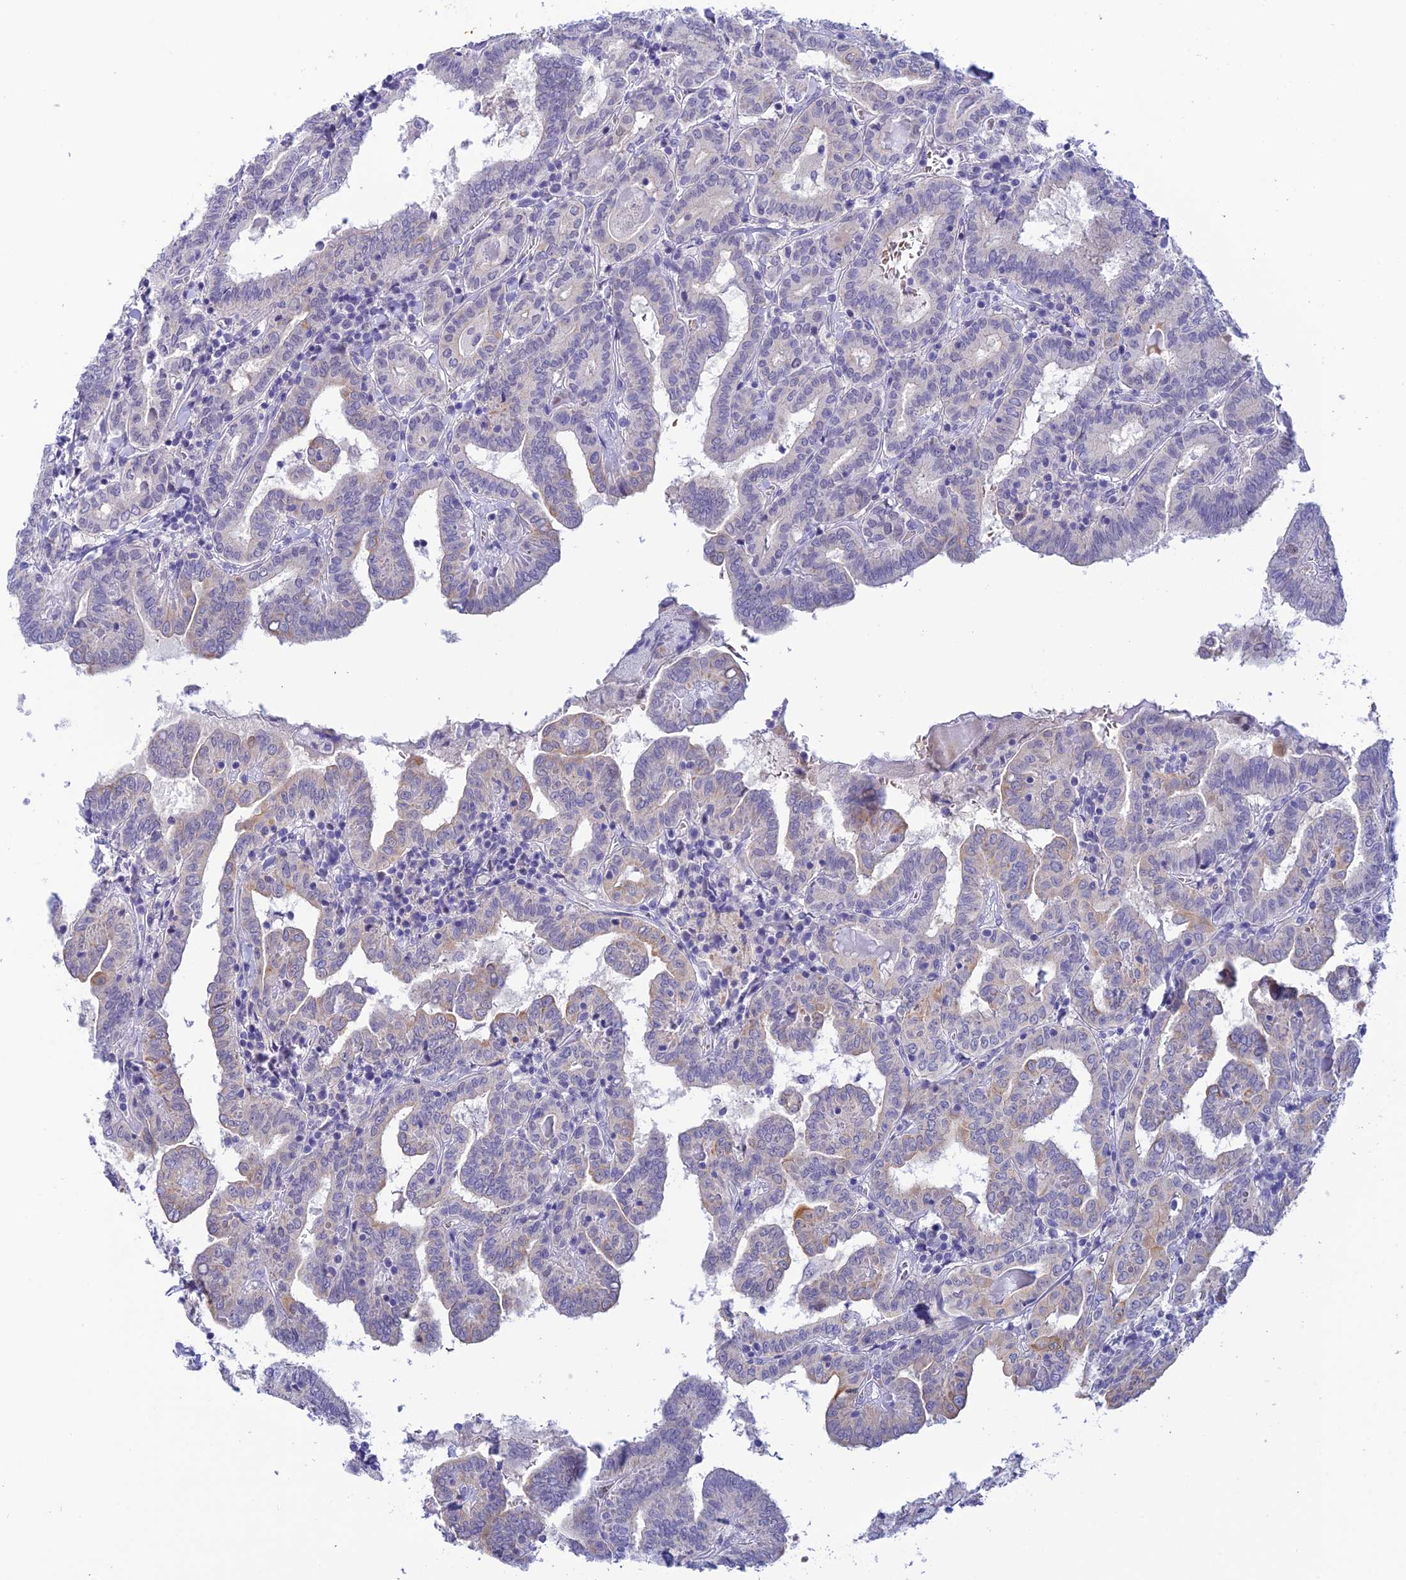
{"staining": {"intensity": "weak", "quantity": "<25%", "location": "cytoplasmic/membranous"}, "tissue": "thyroid cancer", "cell_type": "Tumor cells", "image_type": "cancer", "snomed": [{"axis": "morphology", "description": "Papillary adenocarcinoma, NOS"}, {"axis": "topography", "description": "Thyroid gland"}], "caption": "Immunohistochemistry (IHC) photomicrograph of human thyroid cancer (papillary adenocarcinoma) stained for a protein (brown), which reveals no positivity in tumor cells.", "gene": "RASGEF1B", "patient": {"sex": "female", "age": 72}}